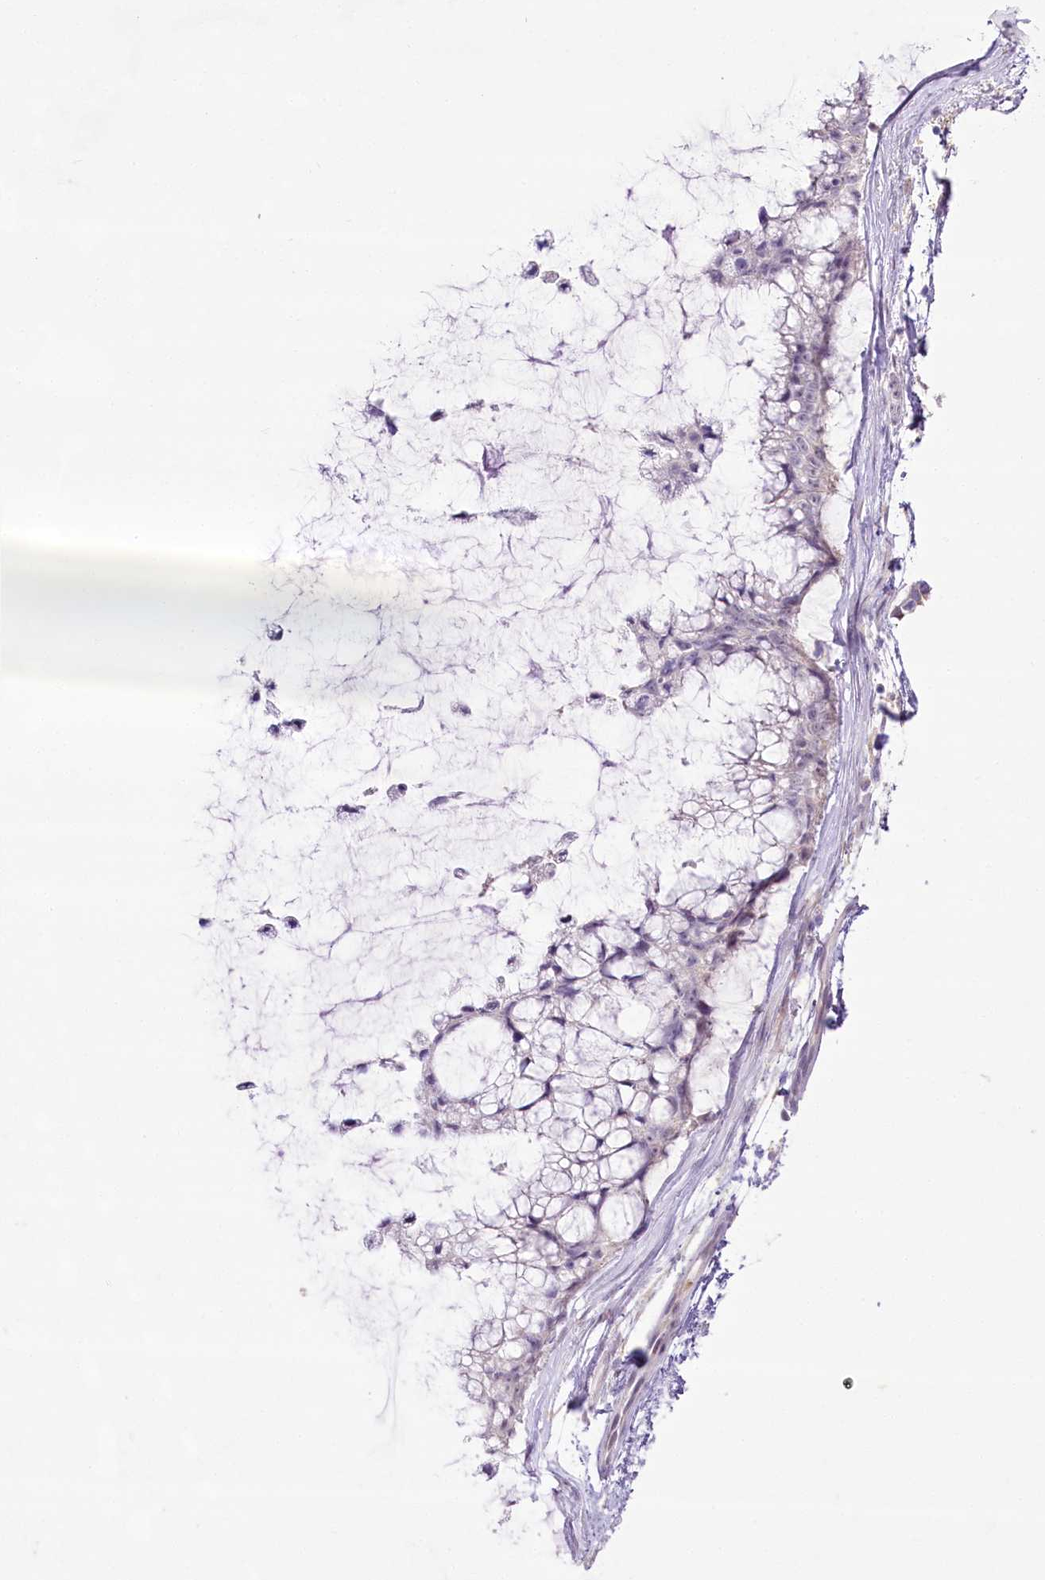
{"staining": {"intensity": "negative", "quantity": "none", "location": "none"}, "tissue": "ovarian cancer", "cell_type": "Tumor cells", "image_type": "cancer", "snomed": [{"axis": "morphology", "description": "Cystadenocarcinoma, mucinous, NOS"}, {"axis": "topography", "description": "Ovary"}], "caption": "This is an IHC micrograph of human mucinous cystadenocarcinoma (ovarian). There is no positivity in tumor cells.", "gene": "CCDC30", "patient": {"sex": "female", "age": 39}}